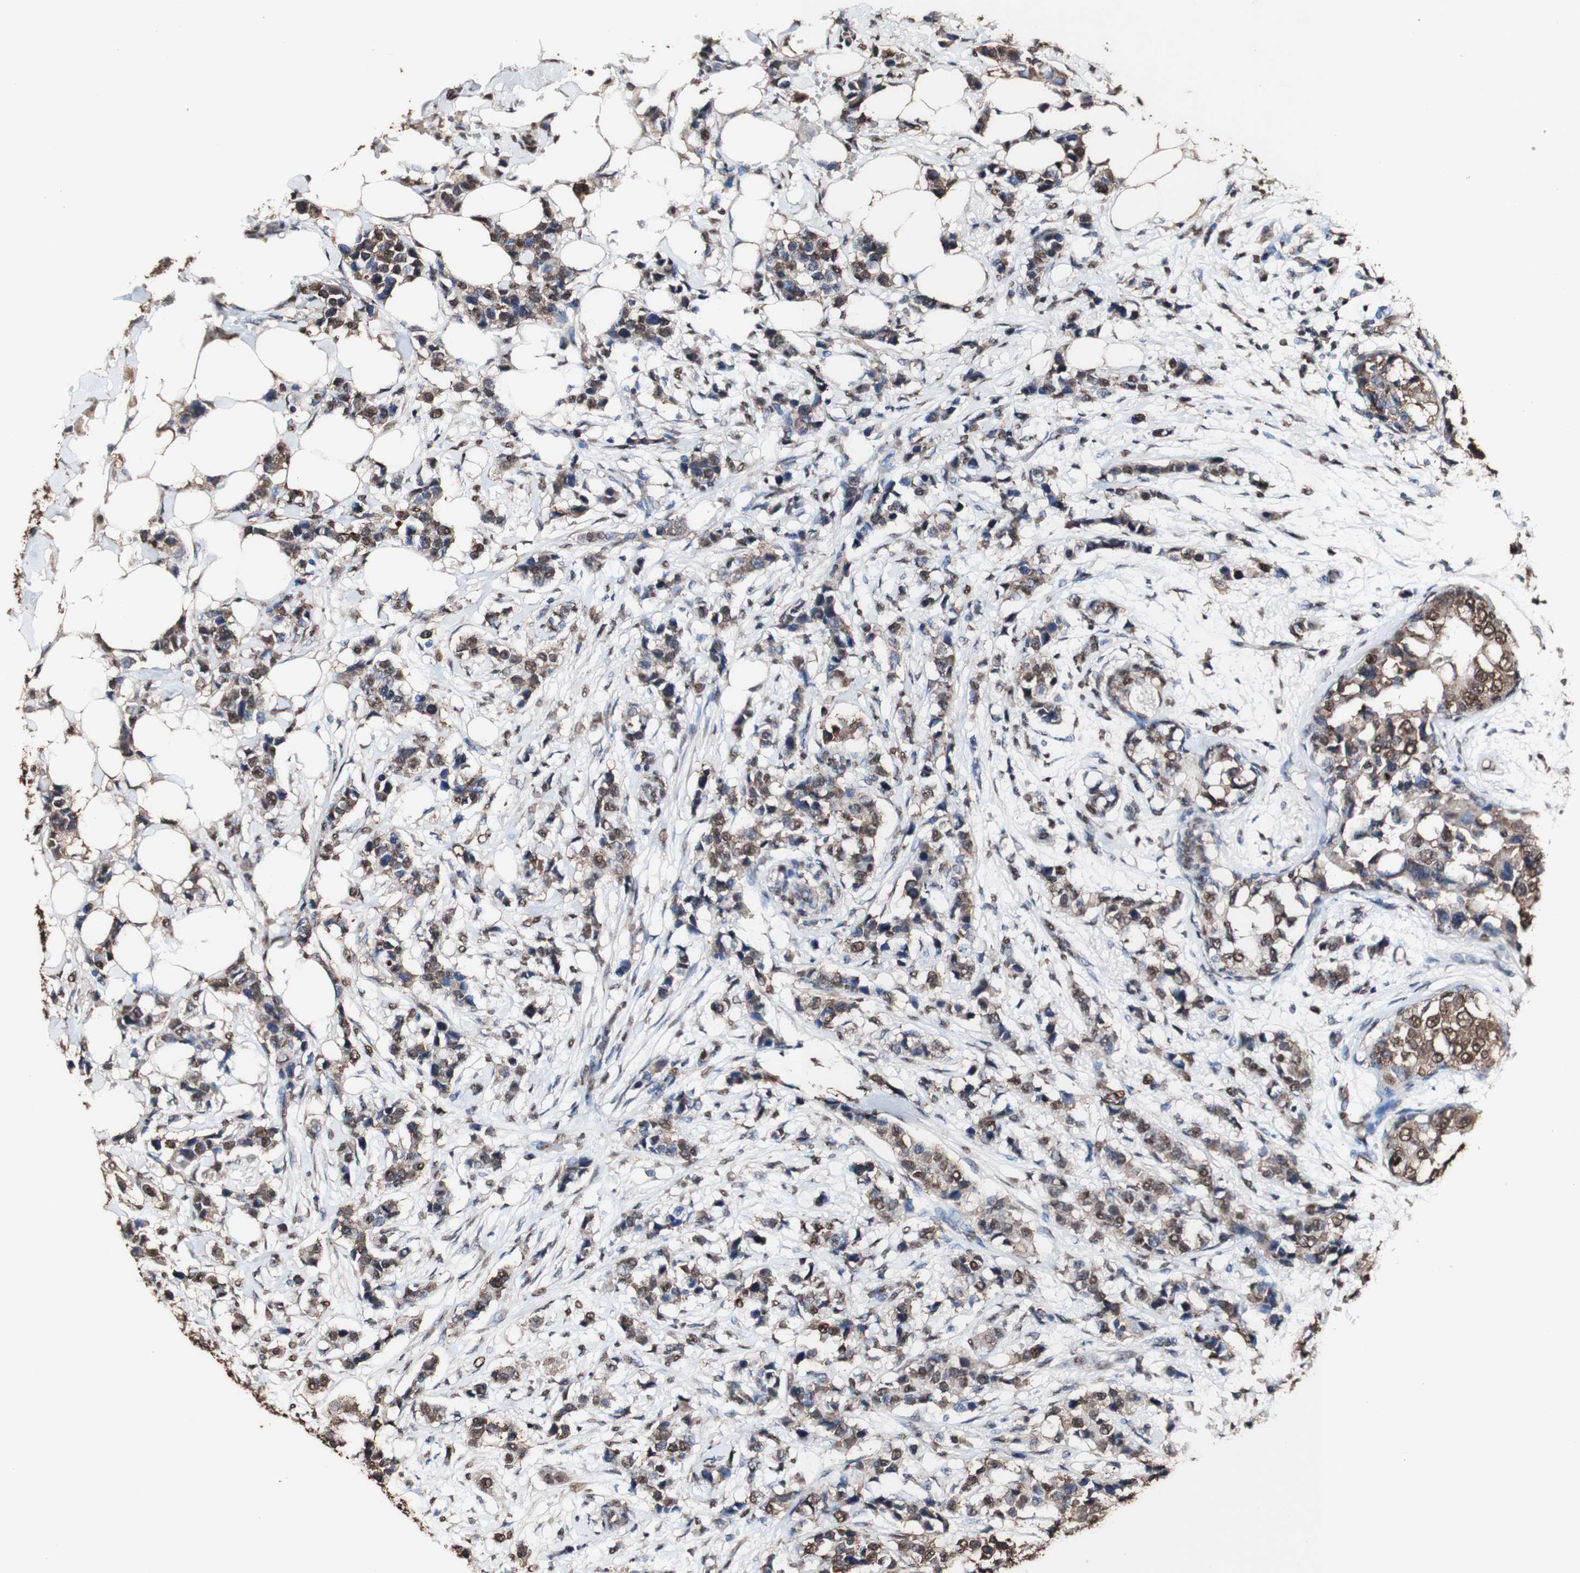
{"staining": {"intensity": "strong", "quantity": "25%-75%", "location": "cytoplasmic/membranous,nuclear"}, "tissue": "breast cancer", "cell_type": "Tumor cells", "image_type": "cancer", "snomed": [{"axis": "morphology", "description": "Normal tissue, NOS"}, {"axis": "morphology", "description": "Duct carcinoma"}, {"axis": "topography", "description": "Breast"}], "caption": "Immunohistochemistry (IHC) (DAB) staining of human breast cancer displays strong cytoplasmic/membranous and nuclear protein staining in approximately 25%-75% of tumor cells.", "gene": "PIDD1", "patient": {"sex": "female", "age": 50}}